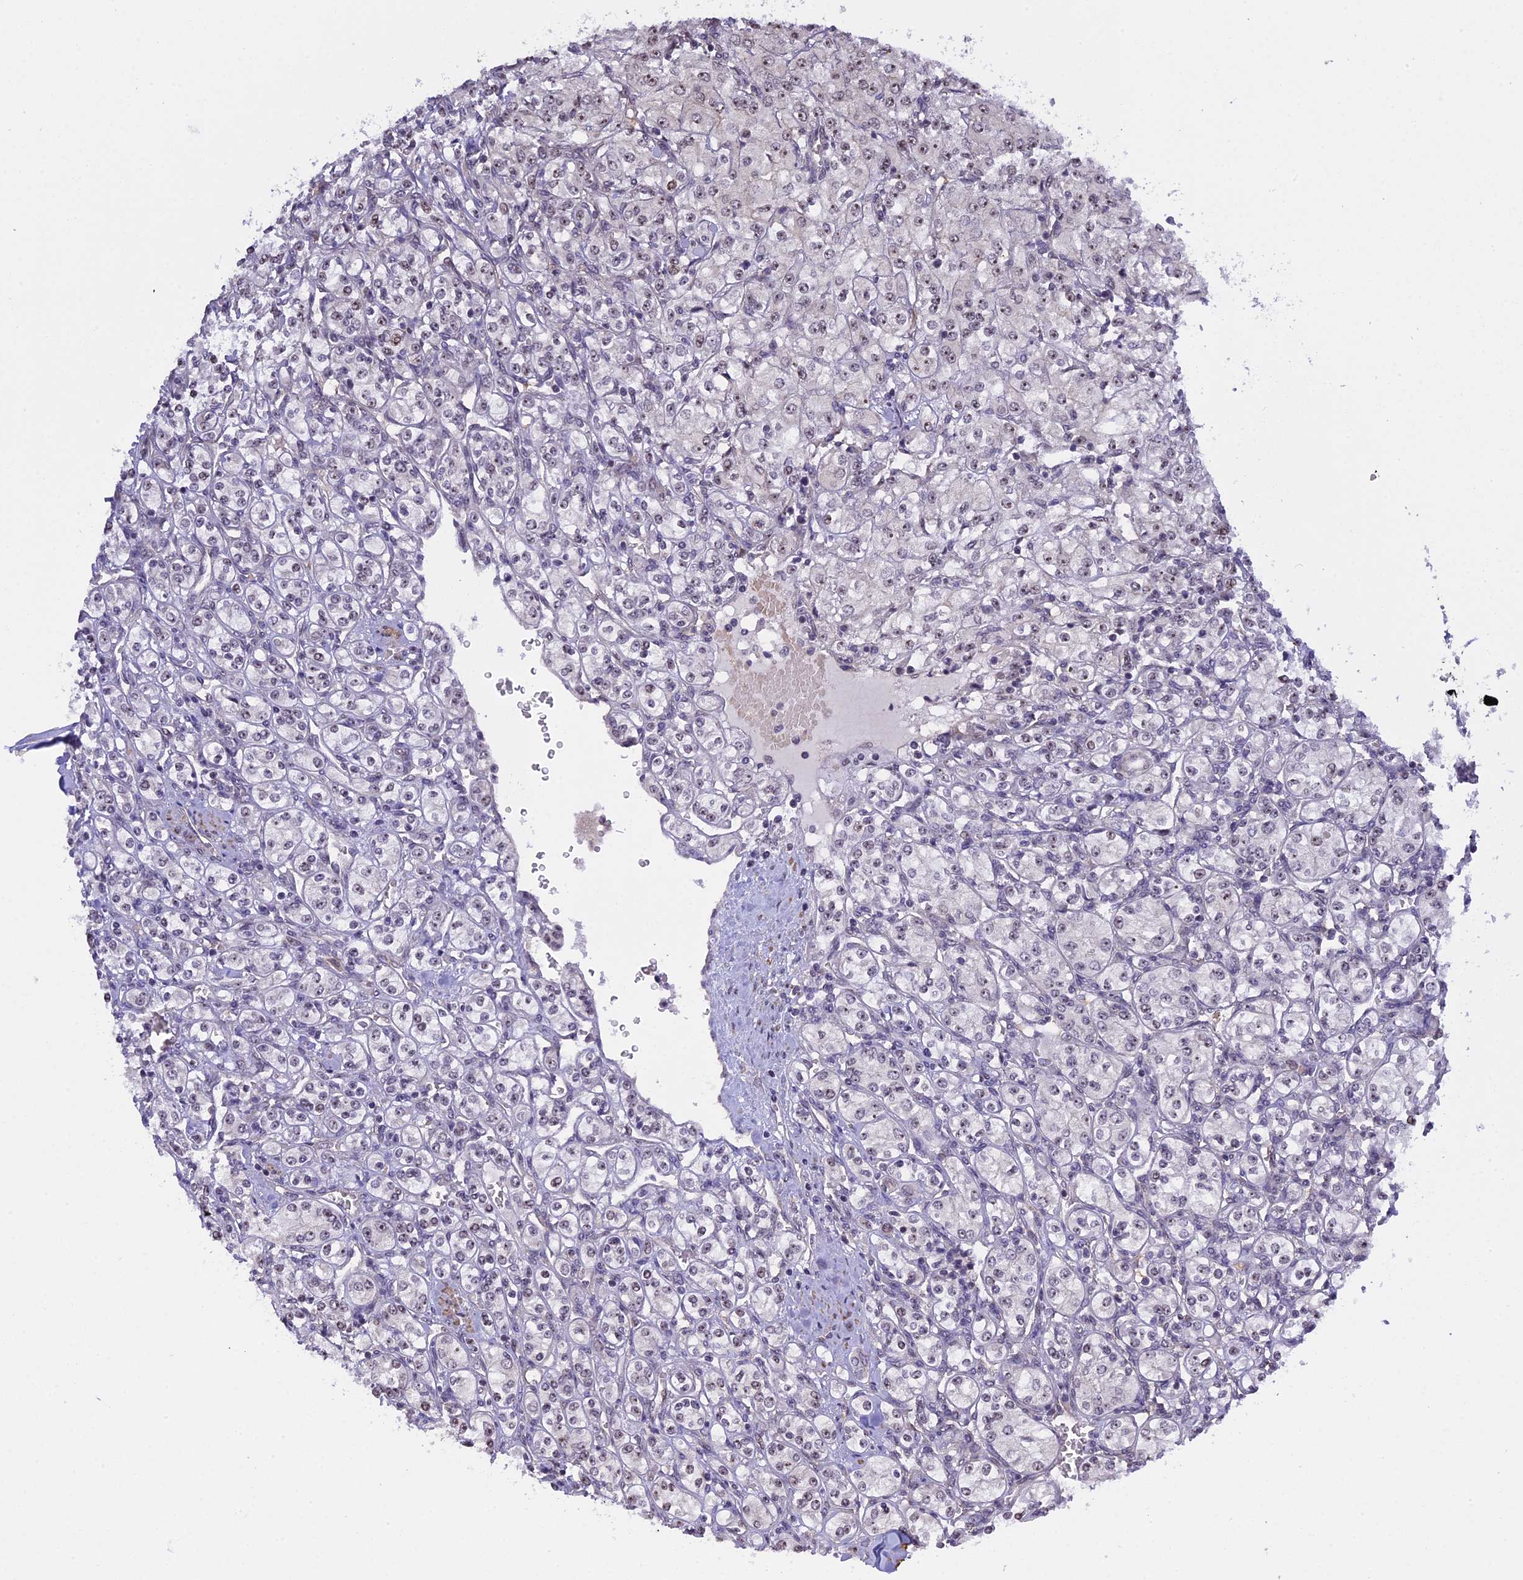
{"staining": {"intensity": "negative", "quantity": "none", "location": "none"}, "tissue": "renal cancer", "cell_type": "Tumor cells", "image_type": "cancer", "snomed": [{"axis": "morphology", "description": "Adenocarcinoma, NOS"}, {"axis": "topography", "description": "Kidney"}], "caption": "An image of human renal cancer is negative for staining in tumor cells.", "gene": "MGA", "patient": {"sex": "male", "age": 77}}